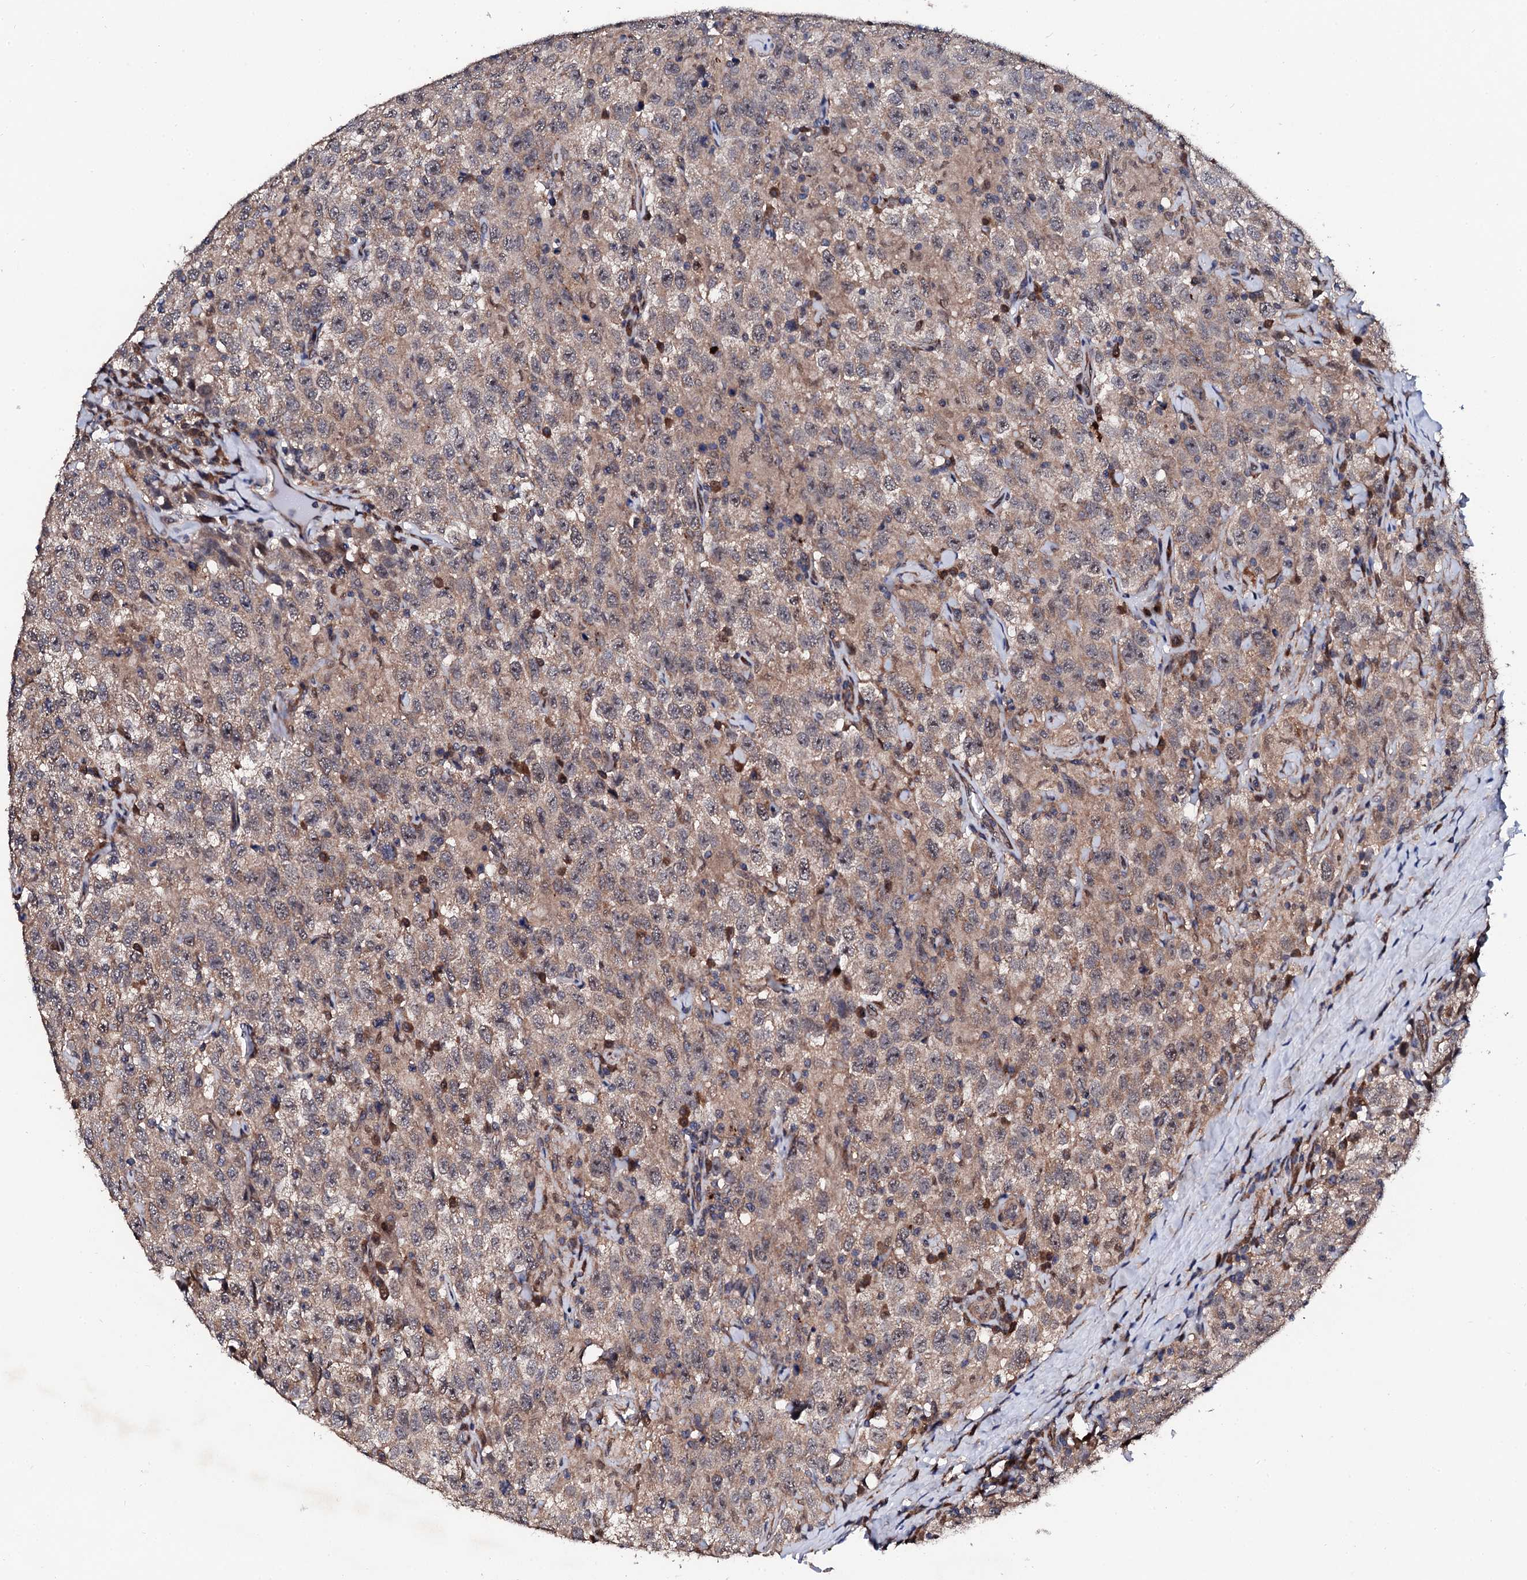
{"staining": {"intensity": "weak", "quantity": ">75%", "location": "cytoplasmic/membranous"}, "tissue": "testis cancer", "cell_type": "Tumor cells", "image_type": "cancer", "snomed": [{"axis": "morphology", "description": "Seminoma, NOS"}, {"axis": "topography", "description": "Testis"}], "caption": "Weak cytoplasmic/membranous protein staining is identified in approximately >75% of tumor cells in testis cancer (seminoma).", "gene": "IP6K1", "patient": {"sex": "male", "age": 41}}